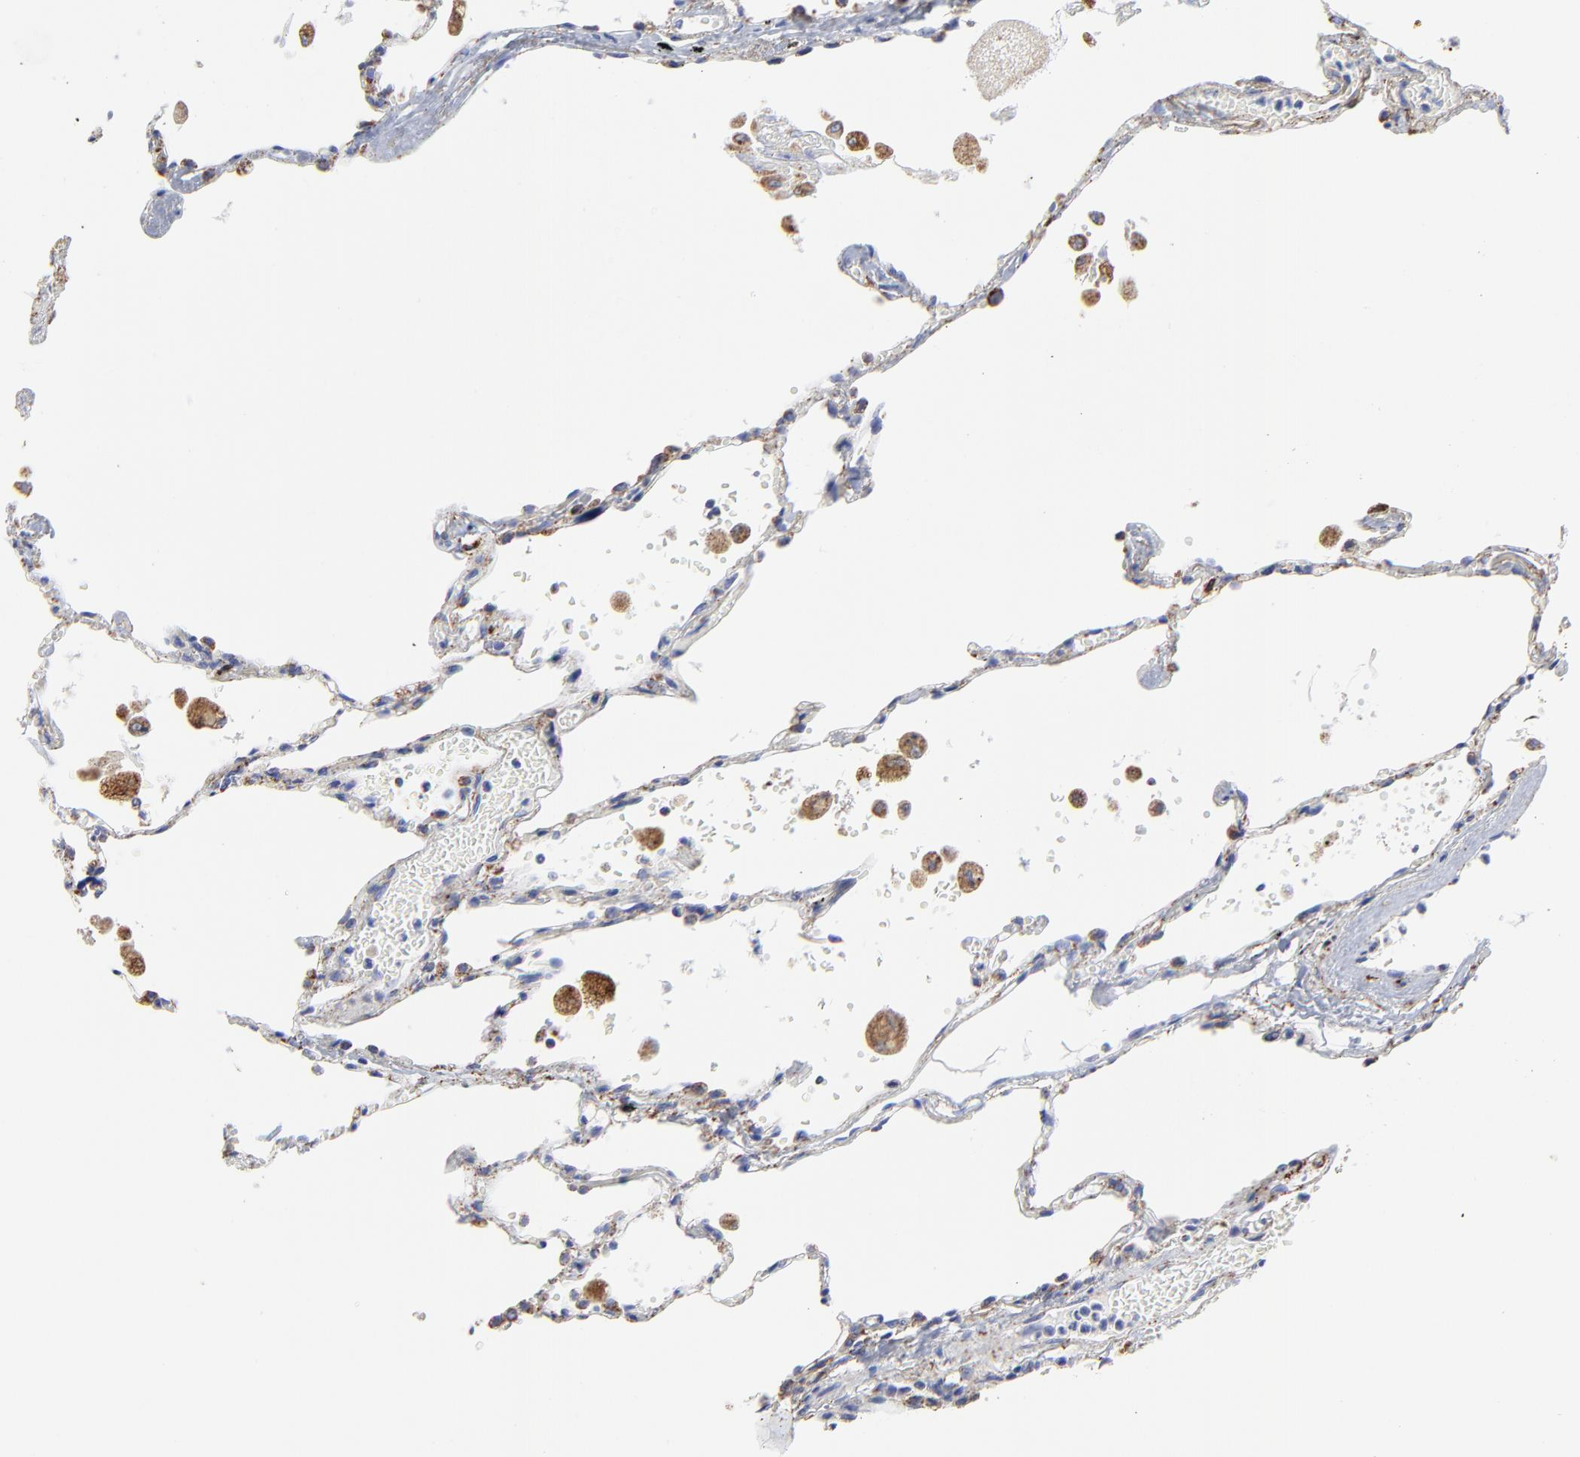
{"staining": {"intensity": "weak", "quantity": "25%-75%", "location": "cytoplasmic/membranous"}, "tissue": "lung", "cell_type": "Alveolar cells", "image_type": "normal", "snomed": [{"axis": "morphology", "description": "Normal tissue, NOS"}, {"axis": "topography", "description": "Lung"}], "caption": "This micrograph reveals unremarkable lung stained with IHC to label a protein in brown. The cytoplasmic/membranous of alveolar cells show weak positivity for the protein. Nuclei are counter-stained blue.", "gene": "PINK1", "patient": {"sex": "male", "age": 71}}